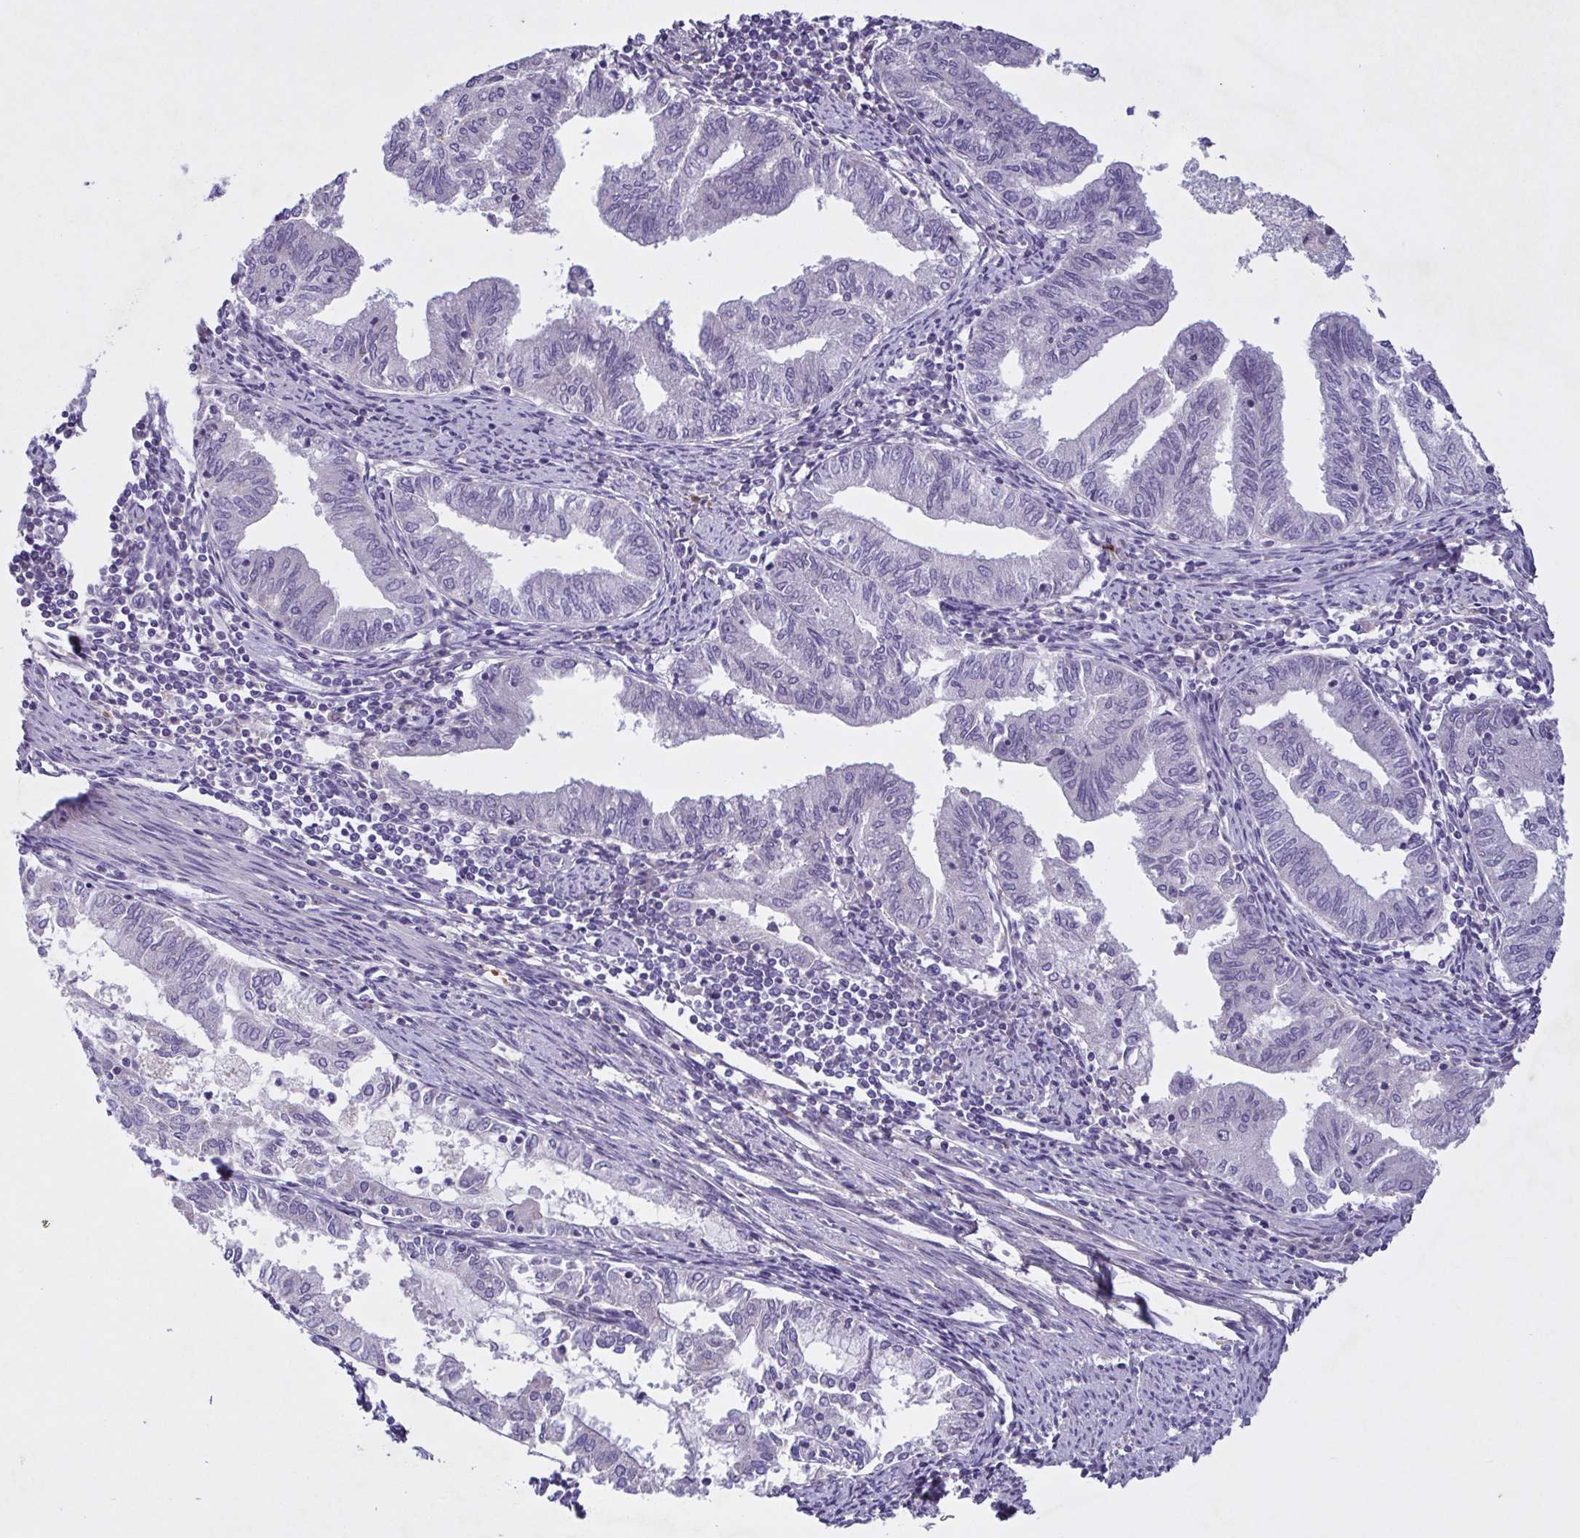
{"staining": {"intensity": "negative", "quantity": "none", "location": "none"}, "tissue": "endometrial cancer", "cell_type": "Tumor cells", "image_type": "cancer", "snomed": [{"axis": "morphology", "description": "Adenocarcinoma, NOS"}, {"axis": "topography", "description": "Endometrium"}], "caption": "This is an immunohistochemistry micrograph of human endometrial cancer. There is no positivity in tumor cells.", "gene": "F13B", "patient": {"sex": "female", "age": 79}}